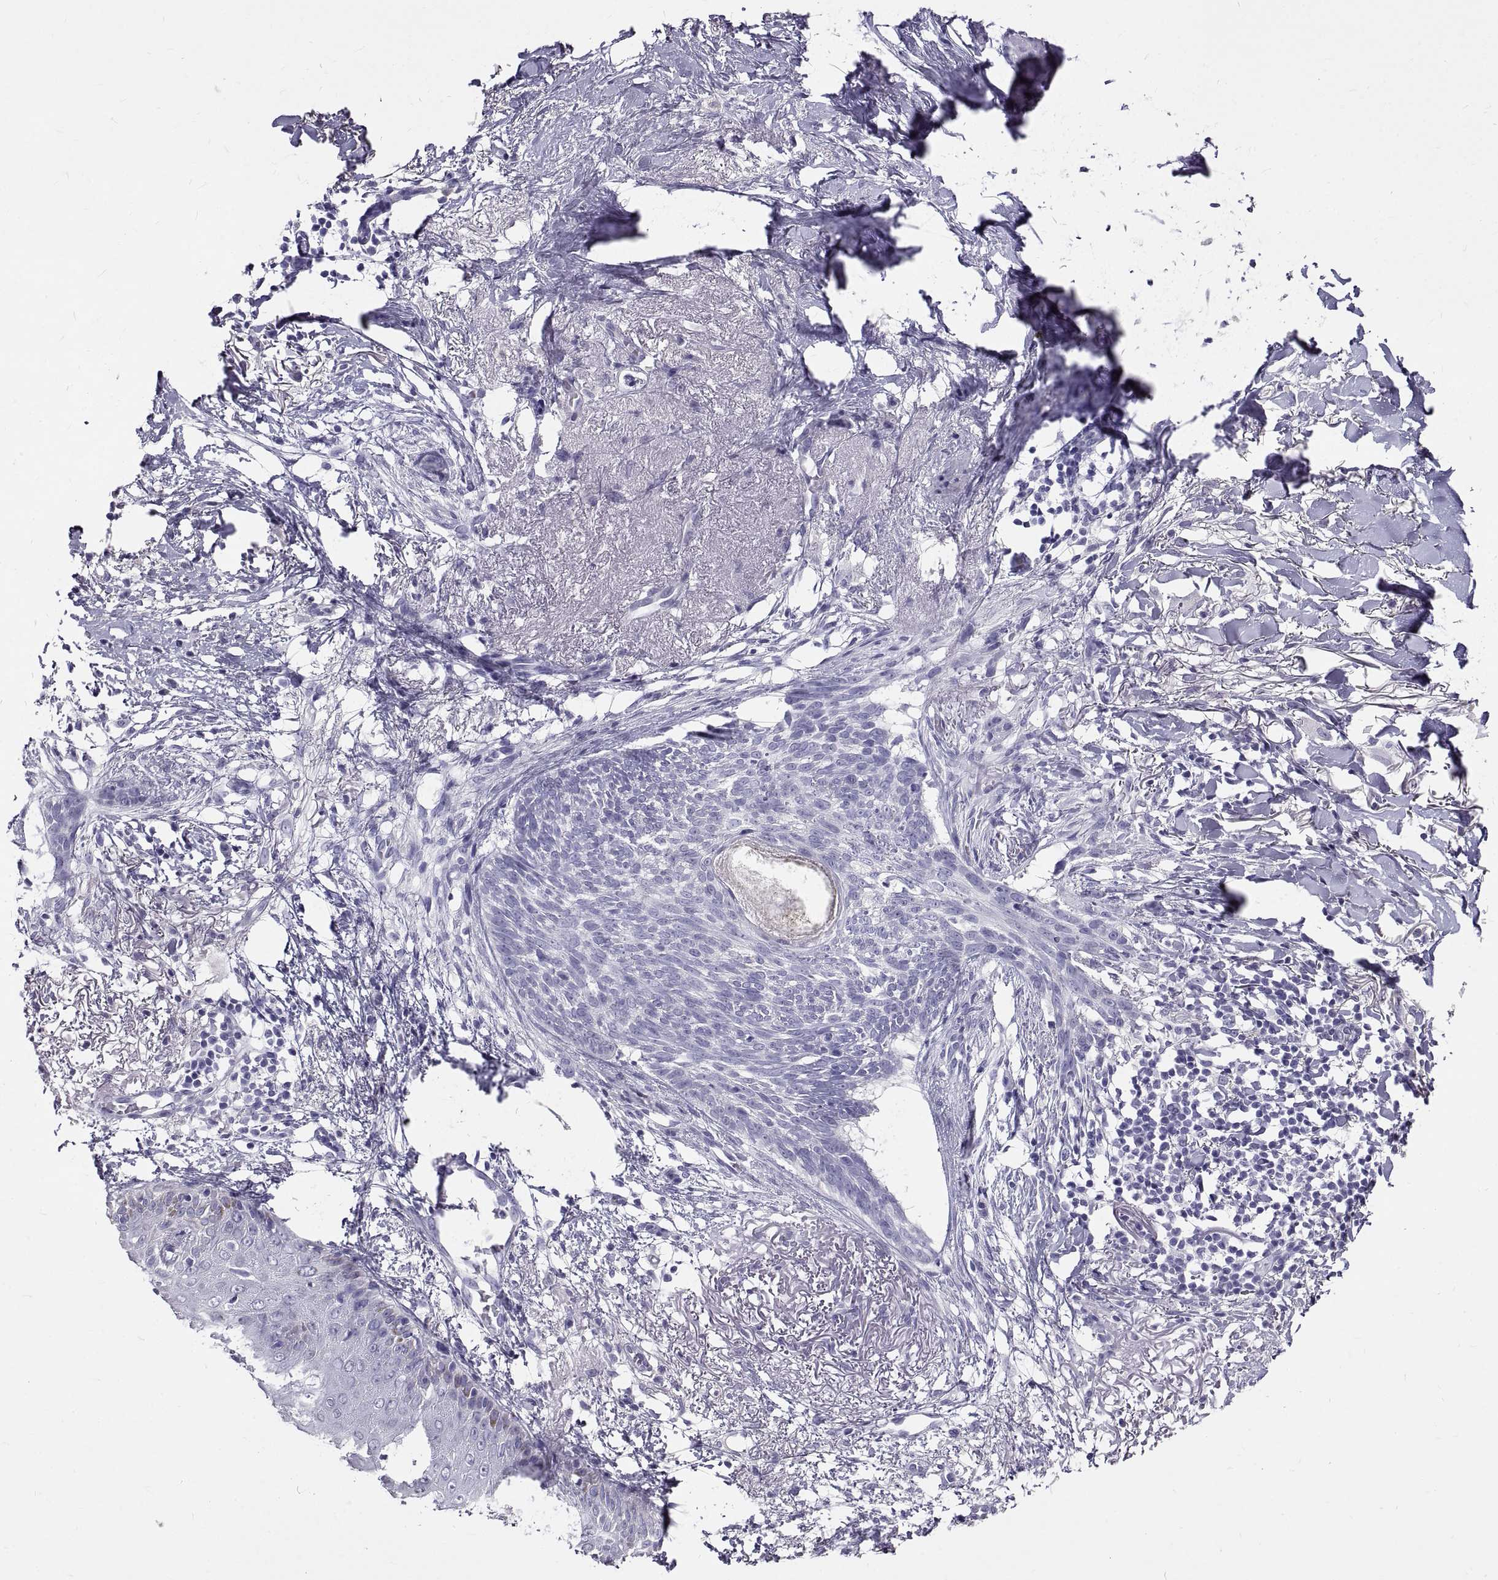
{"staining": {"intensity": "negative", "quantity": "none", "location": "none"}, "tissue": "skin cancer", "cell_type": "Tumor cells", "image_type": "cancer", "snomed": [{"axis": "morphology", "description": "Normal tissue, NOS"}, {"axis": "morphology", "description": "Basal cell carcinoma"}, {"axis": "topography", "description": "Skin"}], "caption": "Immunohistochemical staining of skin basal cell carcinoma demonstrates no significant positivity in tumor cells. (Brightfield microscopy of DAB immunohistochemistry (IHC) at high magnification).", "gene": "GNG12", "patient": {"sex": "male", "age": 84}}